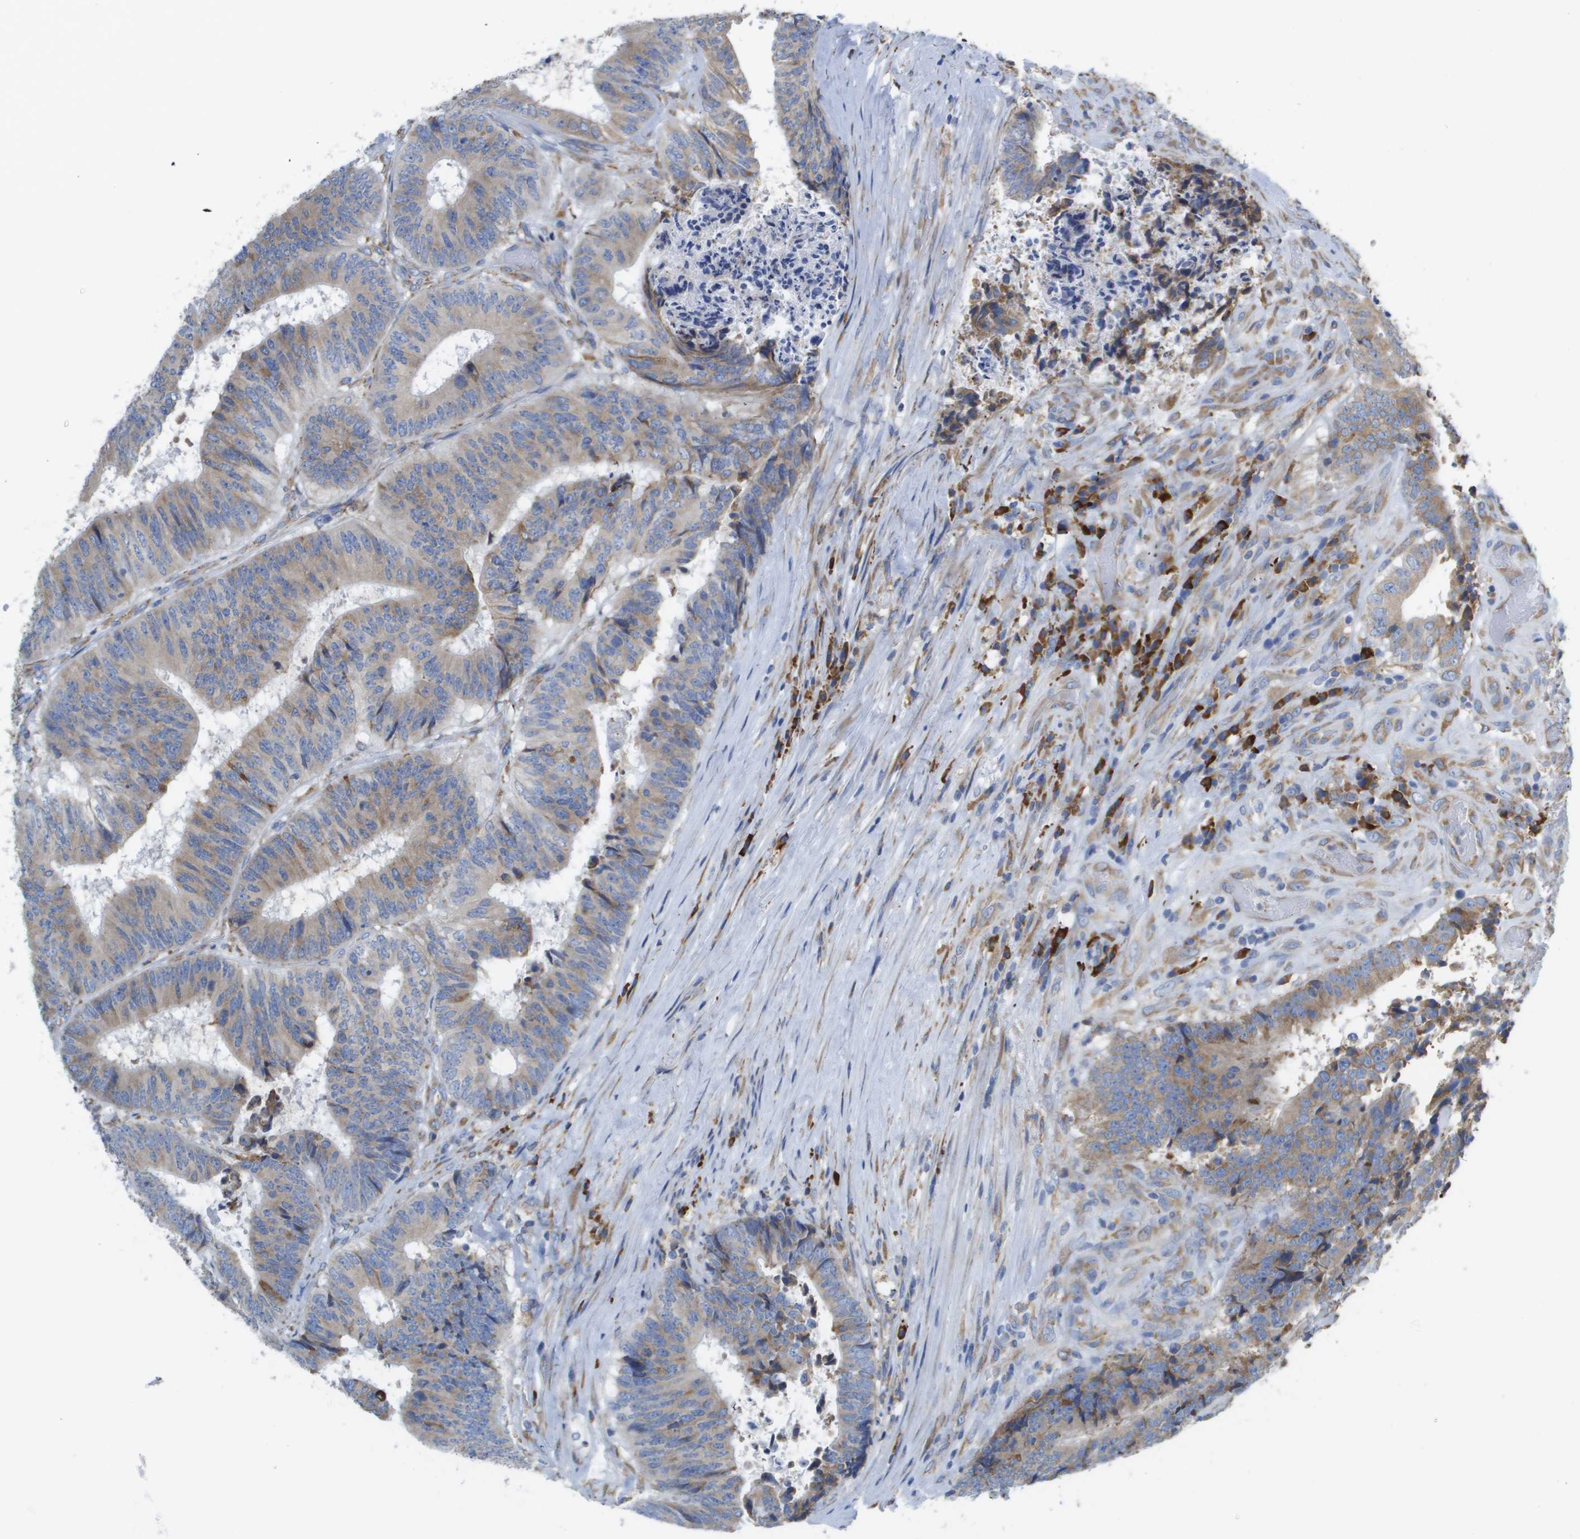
{"staining": {"intensity": "weak", "quantity": ">75%", "location": "cytoplasmic/membranous"}, "tissue": "colorectal cancer", "cell_type": "Tumor cells", "image_type": "cancer", "snomed": [{"axis": "morphology", "description": "Adenocarcinoma, NOS"}, {"axis": "topography", "description": "Rectum"}], "caption": "Immunohistochemical staining of colorectal cancer (adenocarcinoma) displays low levels of weak cytoplasmic/membranous expression in approximately >75% of tumor cells.", "gene": "SDR42E1", "patient": {"sex": "male", "age": 72}}